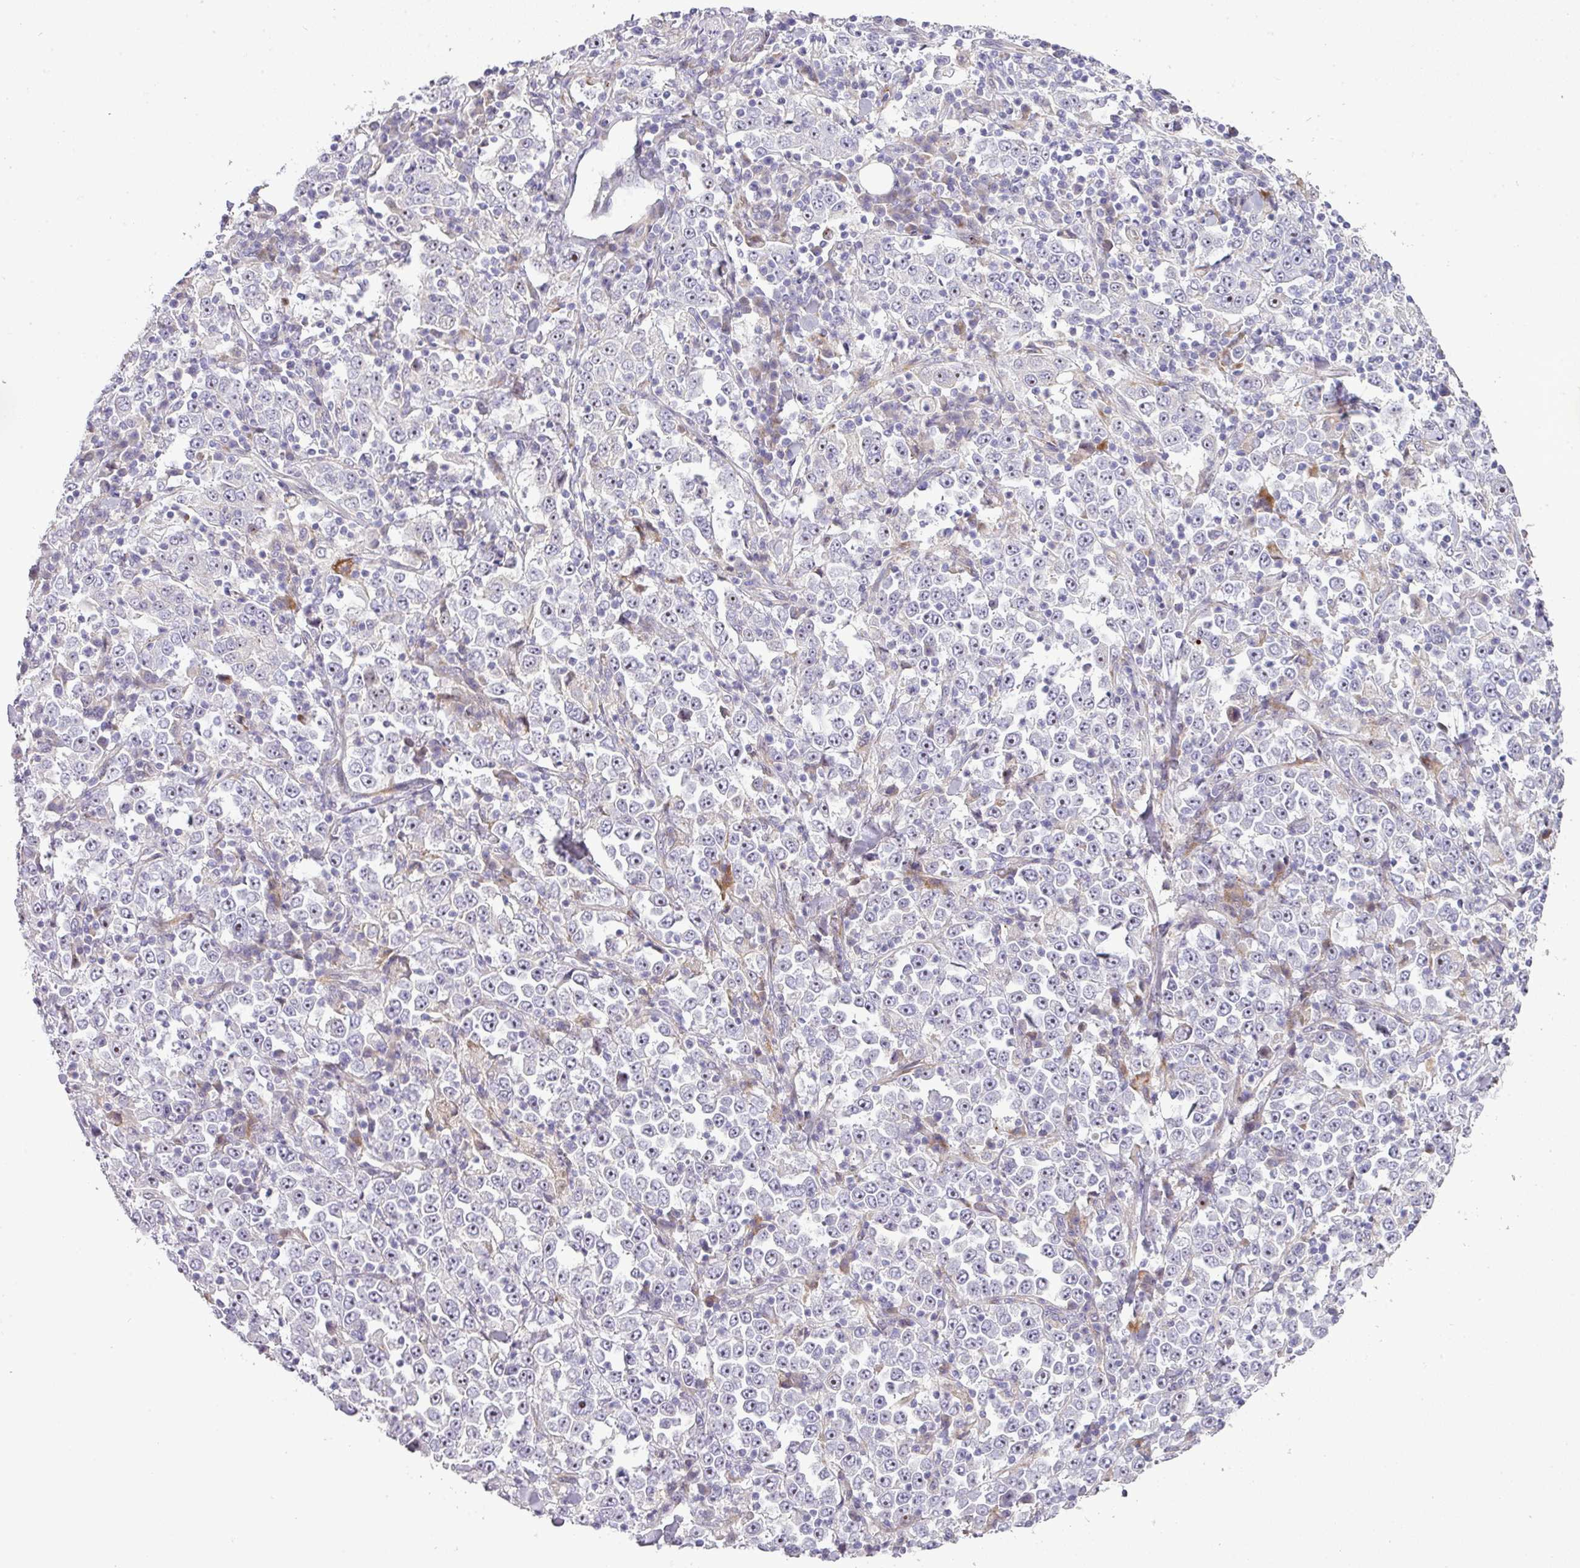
{"staining": {"intensity": "negative", "quantity": "none", "location": "none"}, "tissue": "stomach cancer", "cell_type": "Tumor cells", "image_type": "cancer", "snomed": [{"axis": "morphology", "description": "Normal tissue, NOS"}, {"axis": "morphology", "description": "Adenocarcinoma, NOS"}, {"axis": "topography", "description": "Stomach, upper"}, {"axis": "topography", "description": "Stomach"}], "caption": "DAB immunohistochemical staining of stomach cancer exhibits no significant staining in tumor cells.", "gene": "ATP6V1F", "patient": {"sex": "male", "age": 59}}